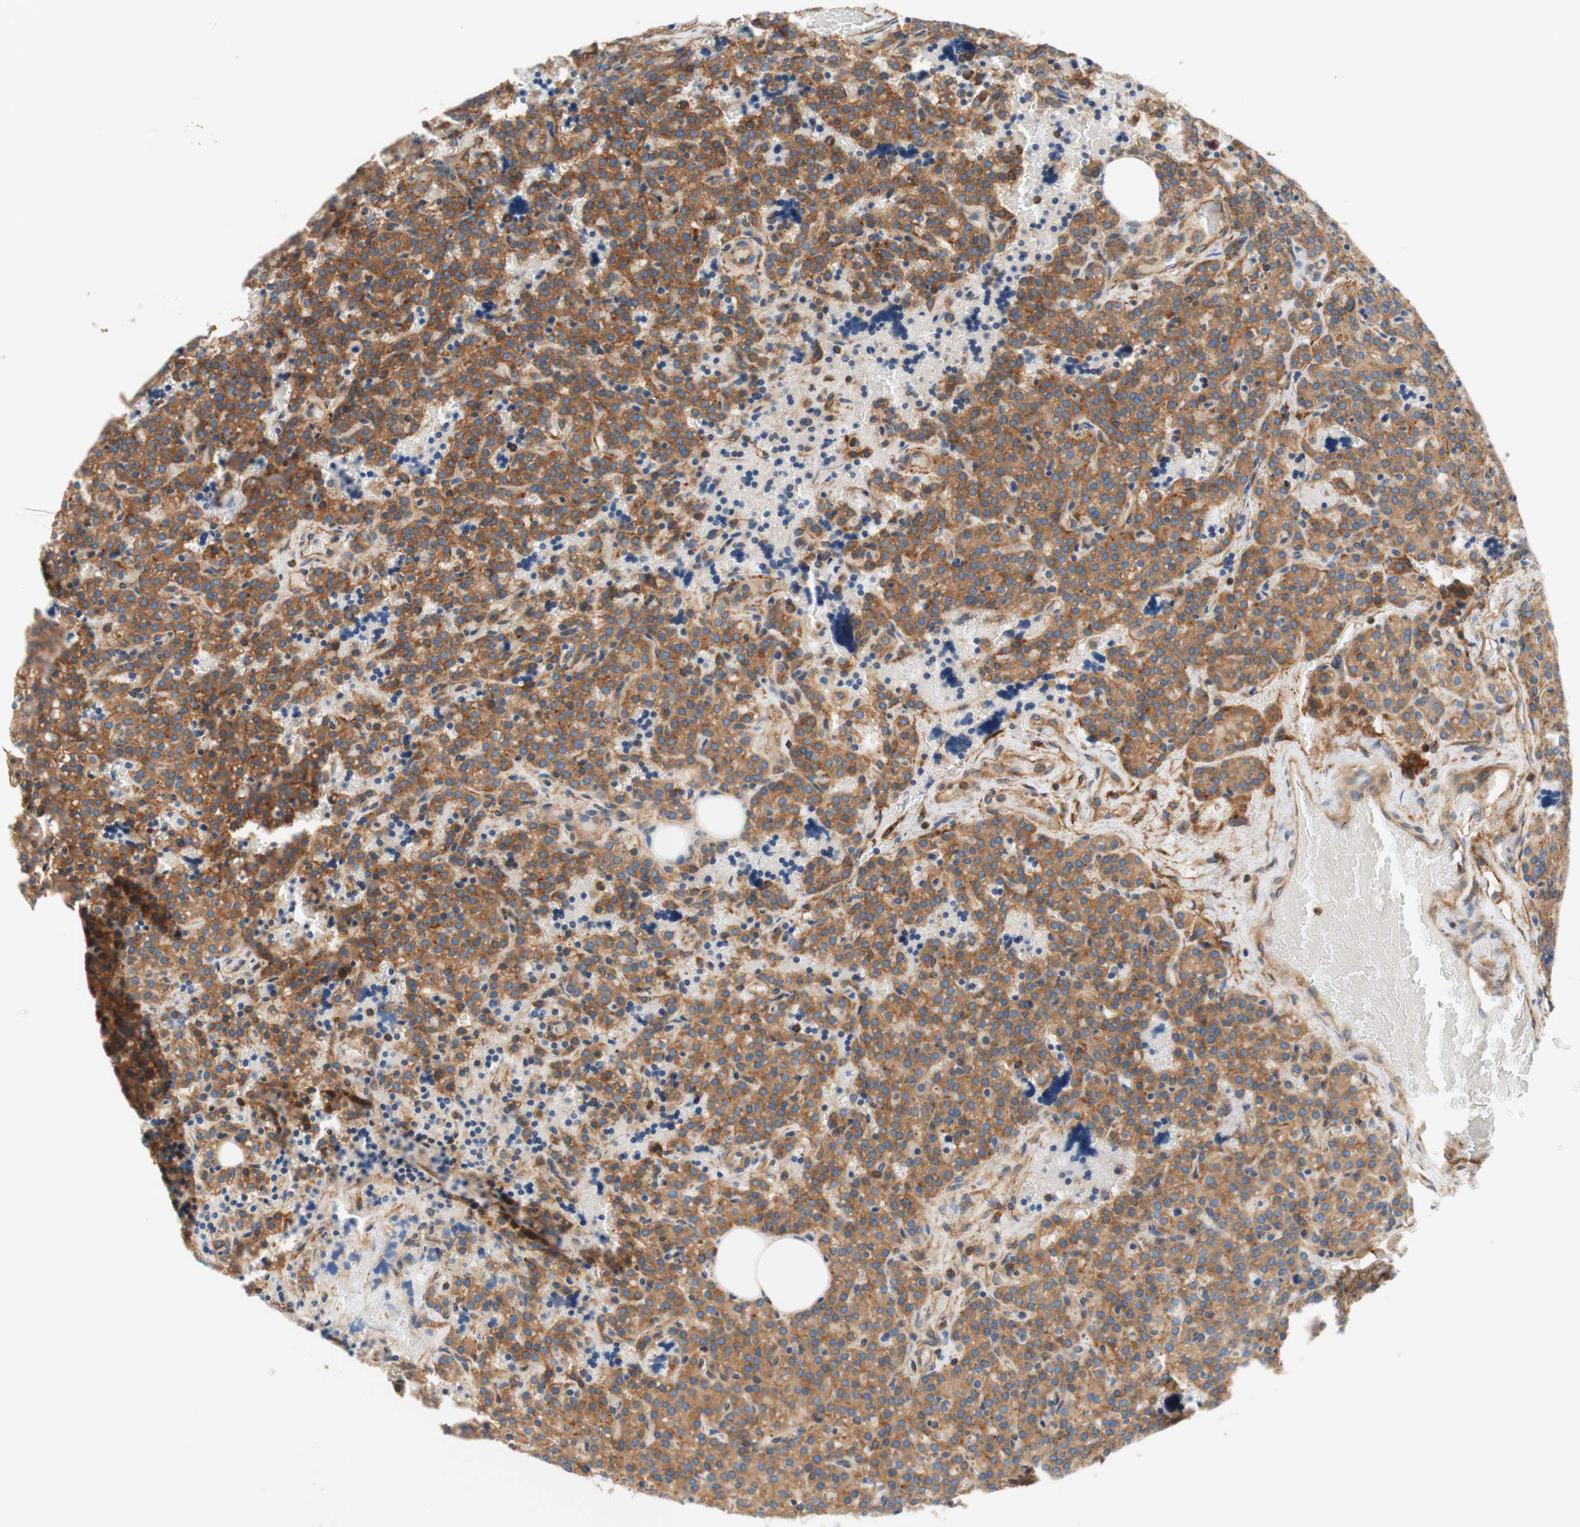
{"staining": {"intensity": "moderate", "quantity": ">75%", "location": "cytoplasmic/membranous"}, "tissue": "parathyroid gland", "cell_type": "Glandular cells", "image_type": "normal", "snomed": [{"axis": "morphology", "description": "Normal tissue, NOS"}, {"axis": "topography", "description": "Parathyroid gland"}], "caption": "This micrograph shows immunohistochemistry staining of normal human parathyroid gland, with medium moderate cytoplasmic/membranous staining in approximately >75% of glandular cells.", "gene": "VPS26A", "patient": {"sex": "female", "age": 47}}